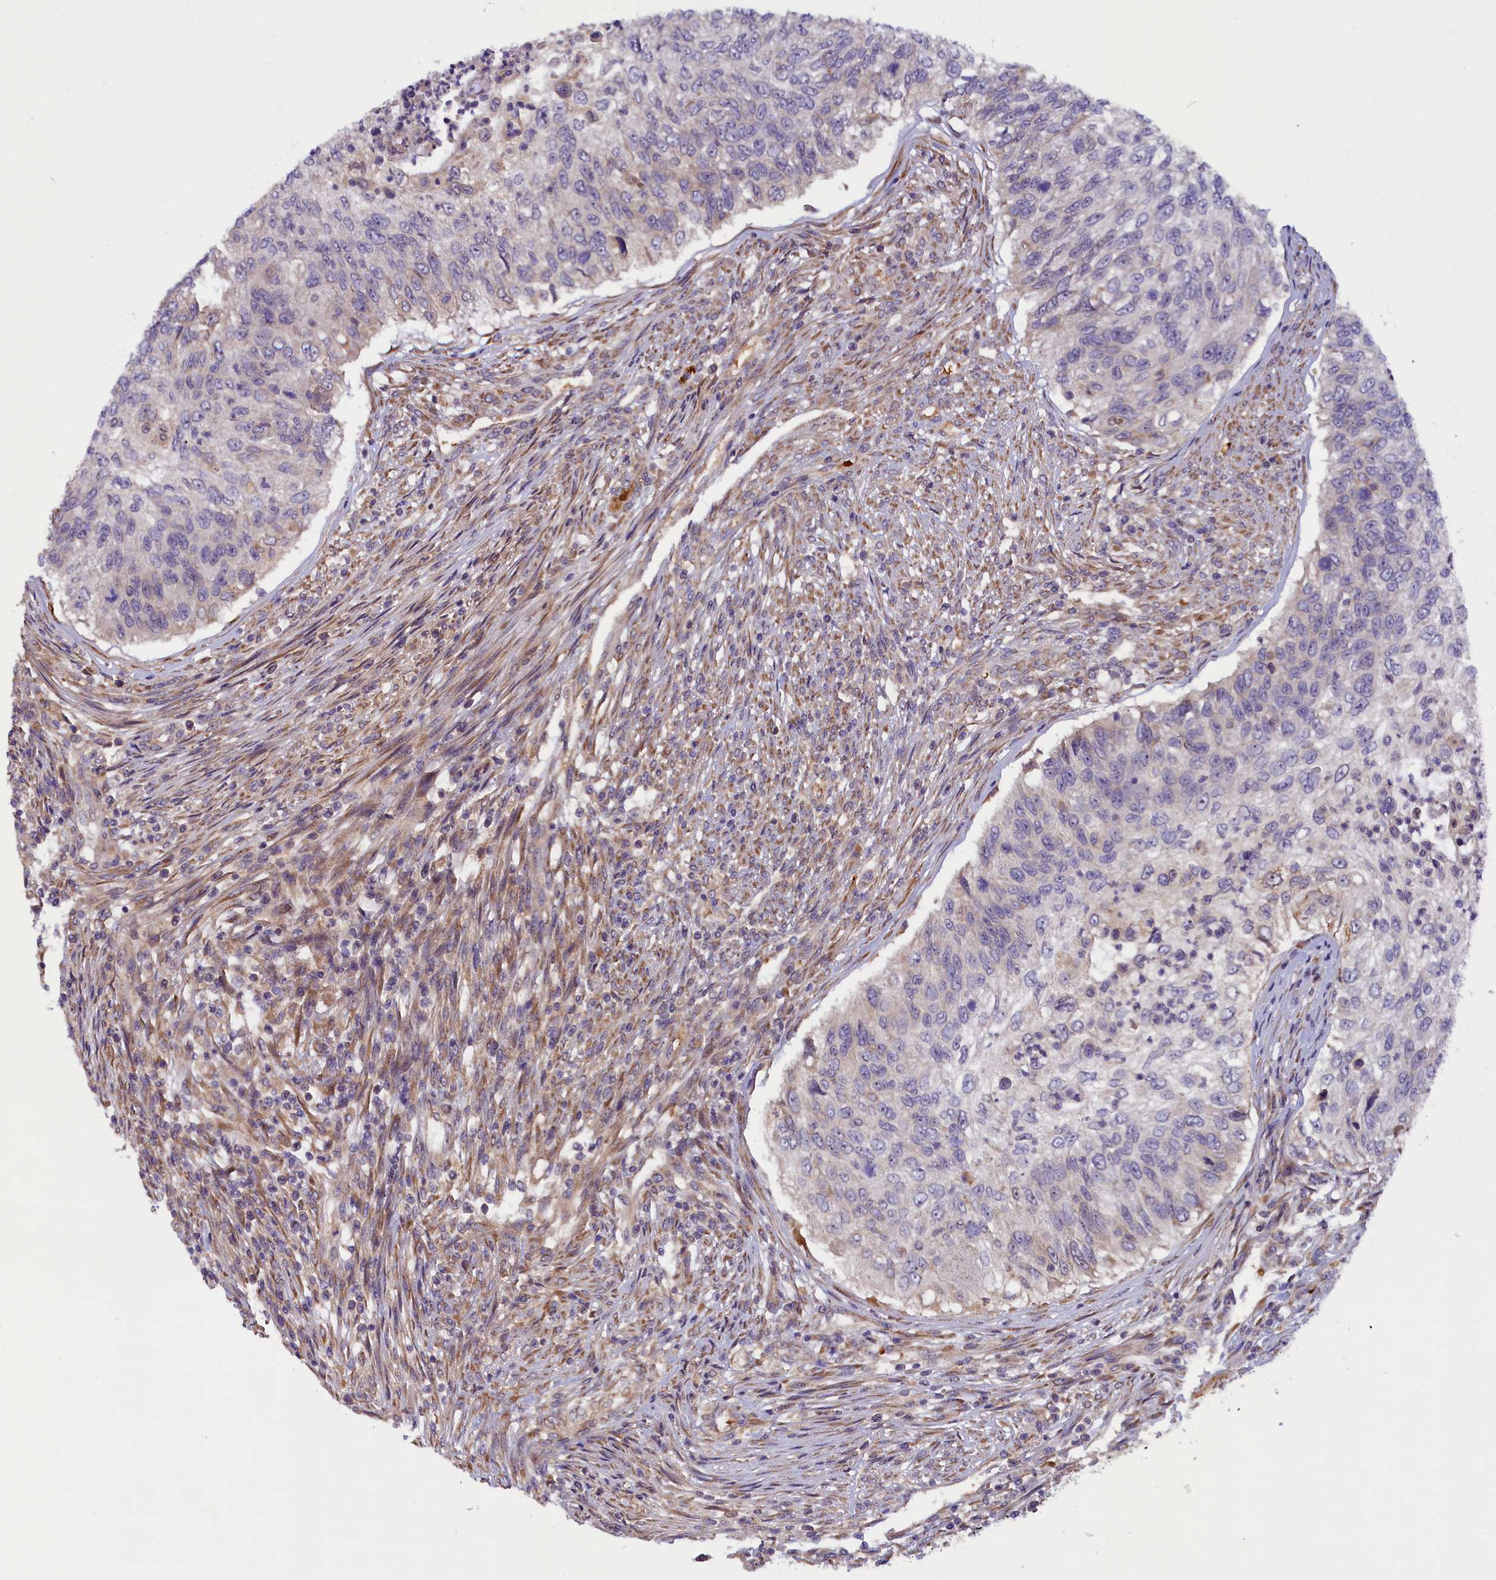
{"staining": {"intensity": "weak", "quantity": "25%-75%", "location": "cytoplasmic/membranous"}, "tissue": "urothelial cancer", "cell_type": "Tumor cells", "image_type": "cancer", "snomed": [{"axis": "morphology", "description": "Urothelial carcinoma, High grade"}, {"axis": "topography", "description": "Urinary bladder"}], "caption": "High-magnification brightfield microscopy of urothelial cancer stained with DAB (brown) and counterstained with hematoxylin (blue). tumor cells exhibit weak cytoplasmic/membranous staining is present in approximately25%-75% of cells.", "gene": "CCDC9B", "patient": {"sex": "female", "age": 60}}